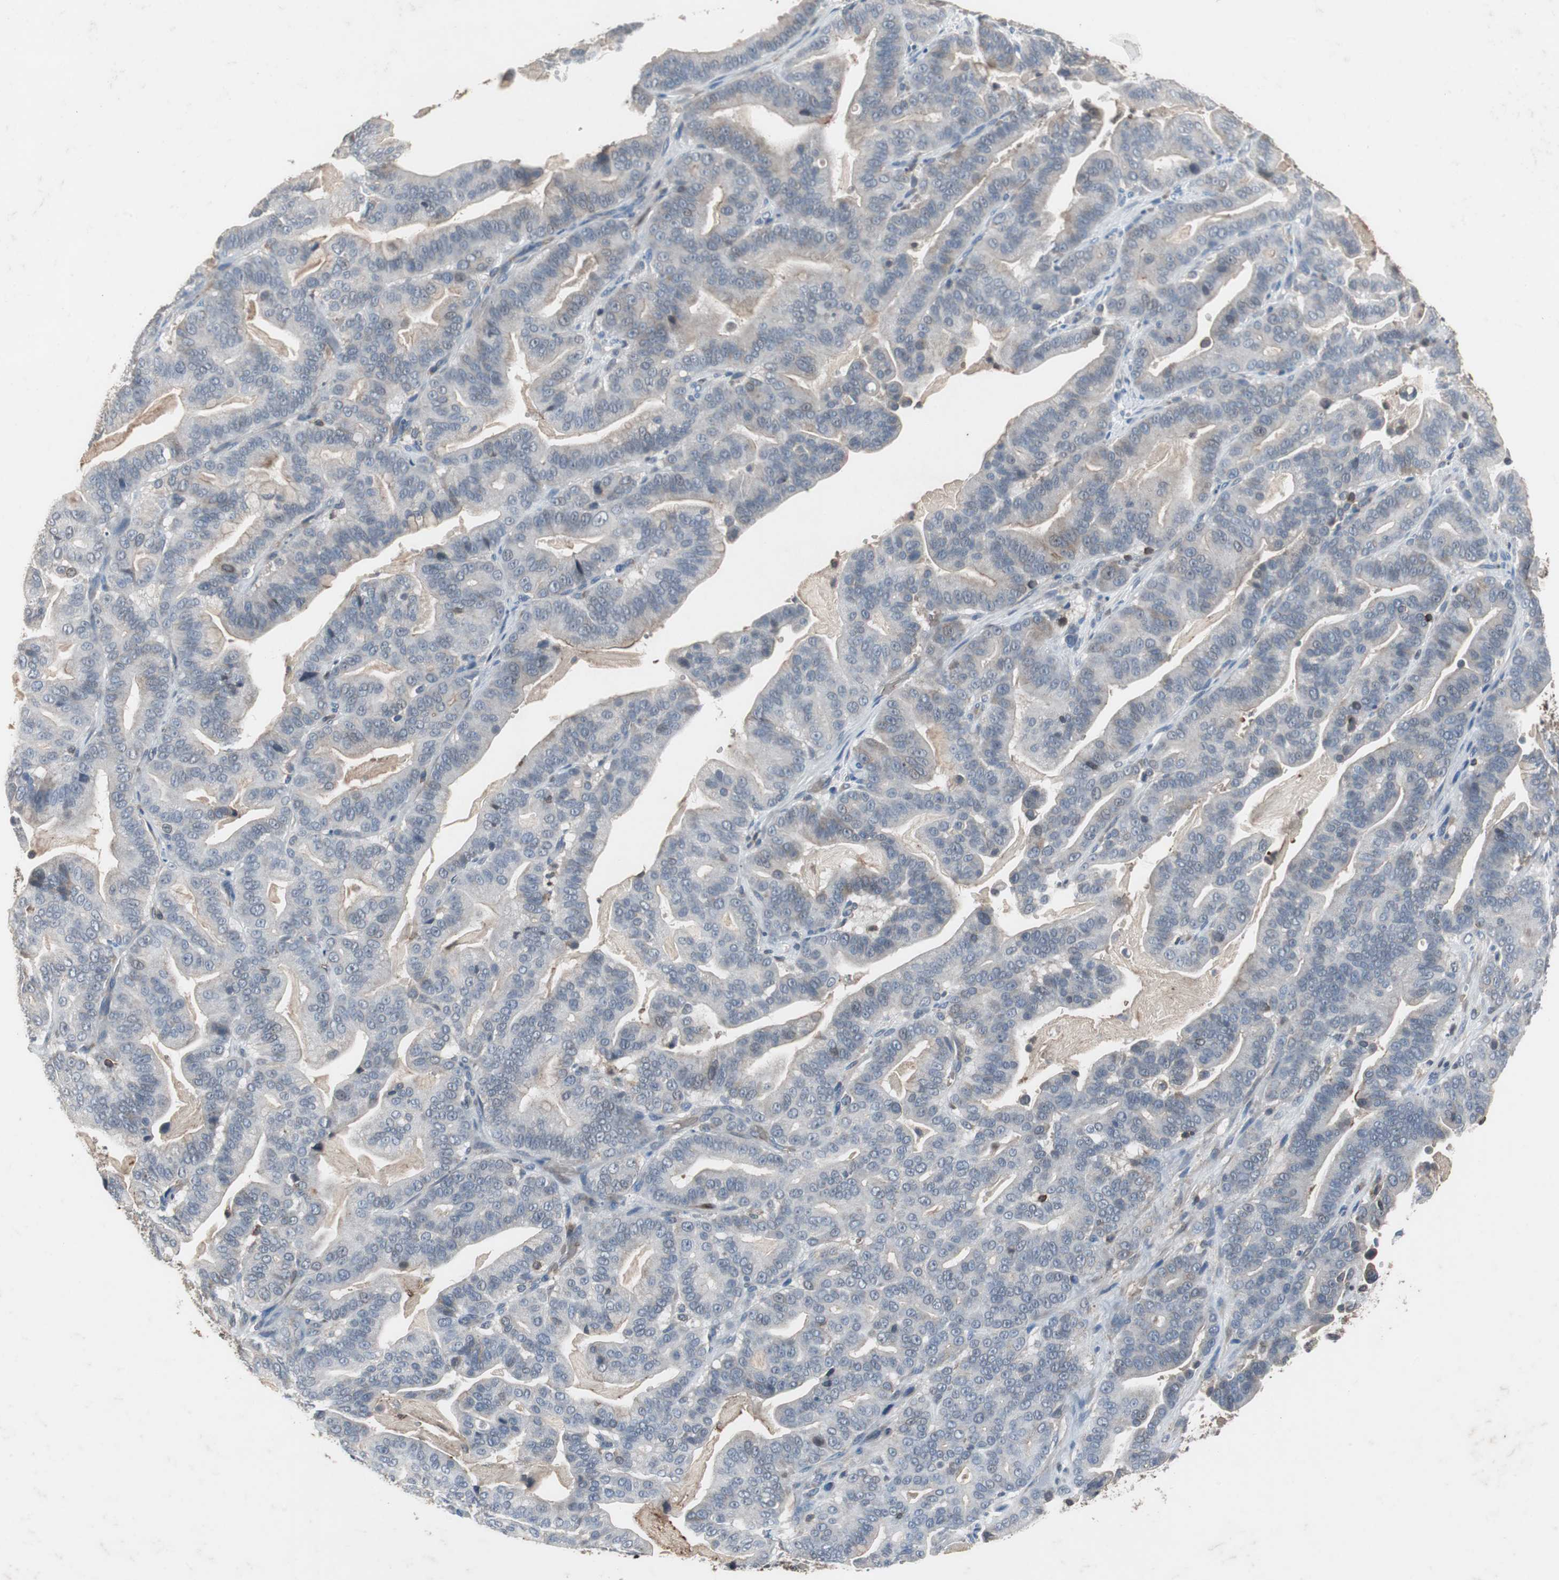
{"staining": {"intensity": "negative", "quantity": "none", "location": "none"}, "tissue": "pancreatic cancer", "cell_type": "Tumor cells", "image_type": "cancer", "snomed": [{"axis": "morphology", "description": "Adenocarcinoma, NOS"}, {"axis": "topography", "description": "Pancreas"}], "caption": "Tumor cells show no significant protein expression in pancreatic adenocarcinoma.", "gene": "CALB2", "patient": {"sex": "male", "age": 63}}